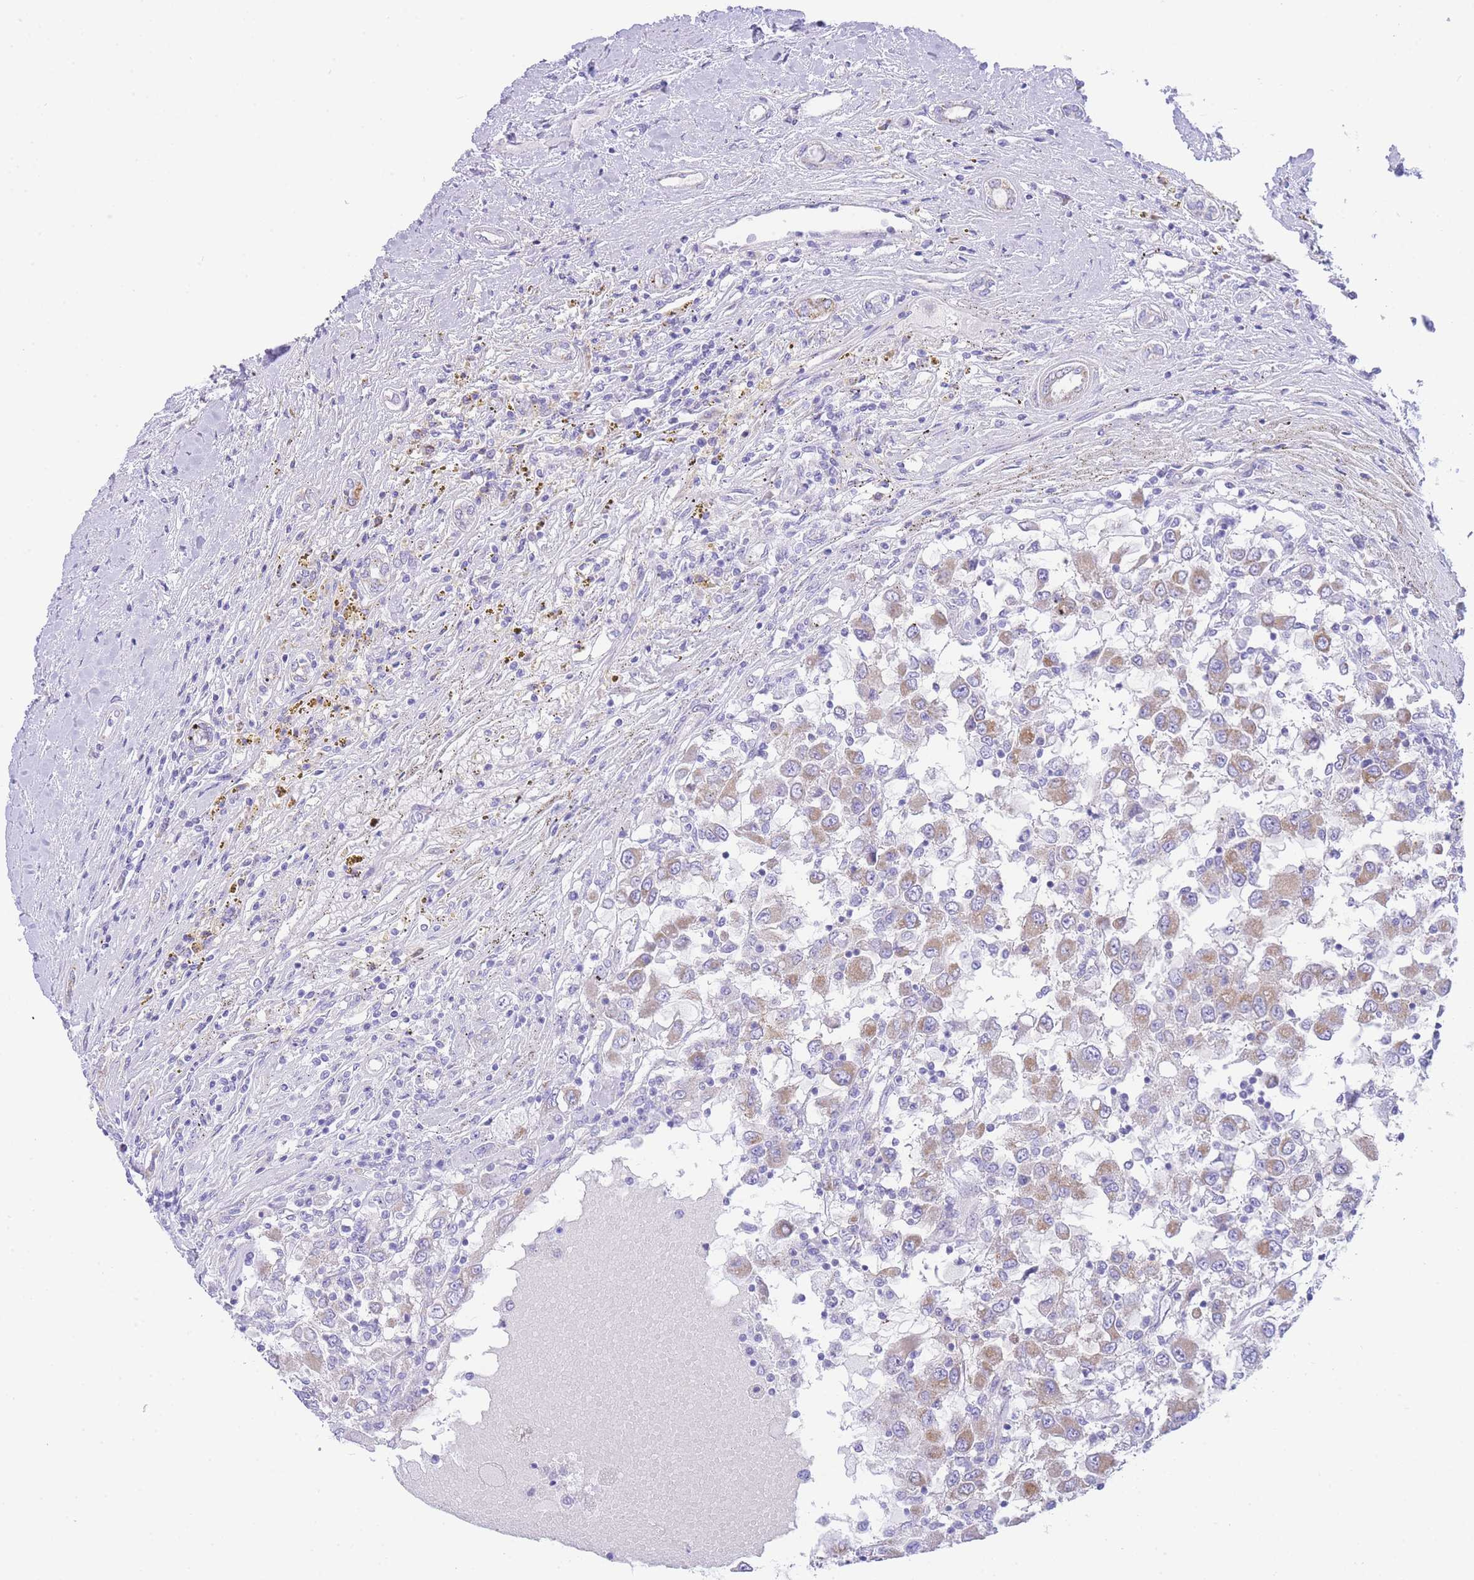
{"staining": {"intensity": "weak", "quantity": "25%-75%", "location": "cytoplasmic/membranous"}, "tissue": "renal cancer", "cell_type": "Tumor cells", "image_type": "cancer", "snomed": [{"axis": "morphology", "description": "Adenocarcinoma, NOS"}, {"axis": "topography", "description": "Kidney"}], "caption": "DAB immunohistochemical staining of renal cancer (adenocarcinoma) demonstrates weak cytoplasmic/membranous protein expression in about 25%-75% of tumor cells.", "gene": "ACSM4", "patient": {"sex": "female", "age": 67}}